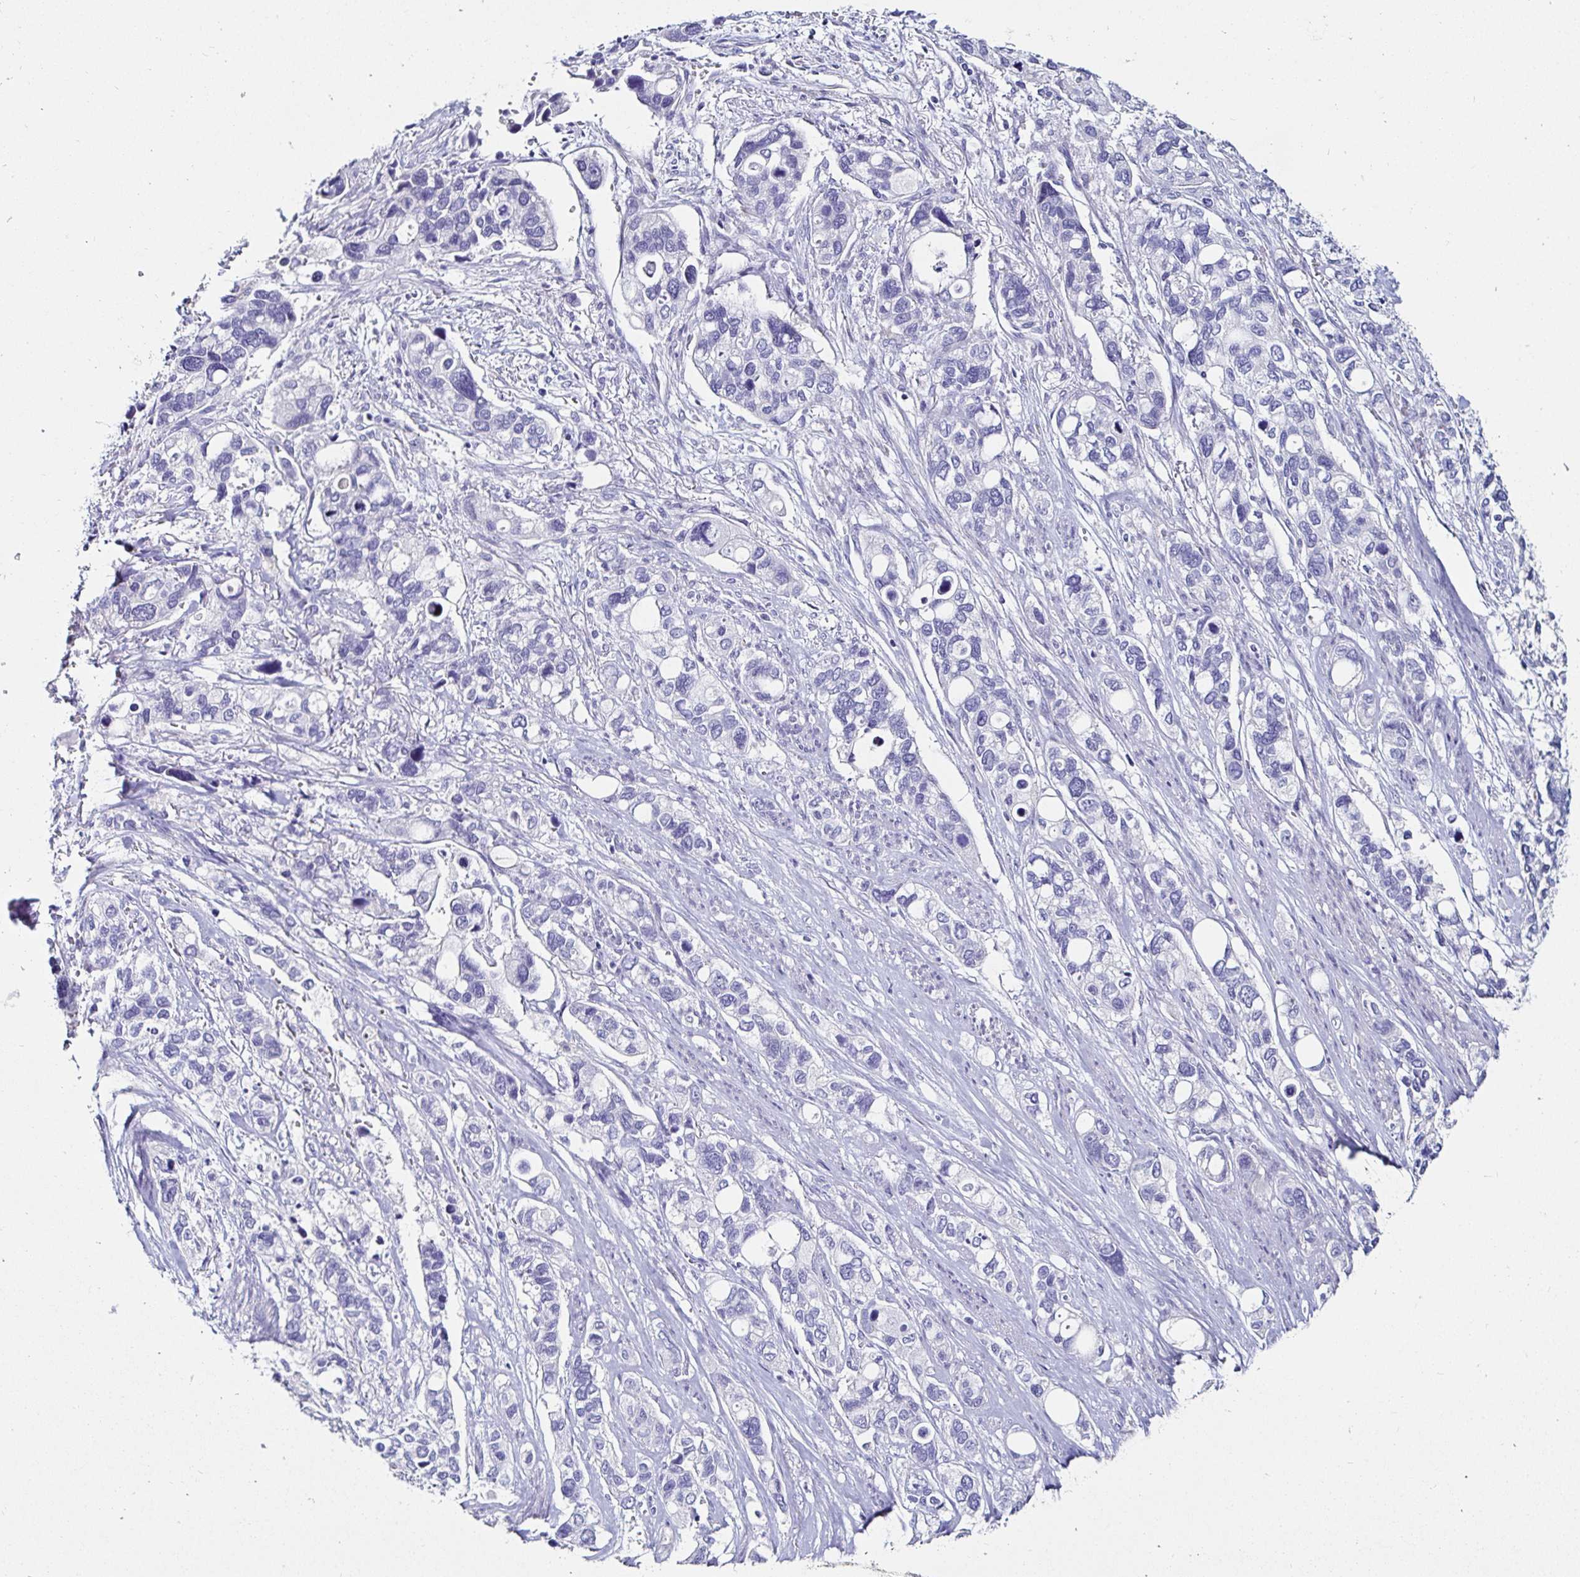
{"staining": {"intensity": "negative", "quantity": "none", "location": "none"}, "tissue": "stomach cancer", "cell_type": "Tumor cells", "image_type": "cancer", "snomed": [{"axis": "morphology", "description": "Adenocarcinoma, NOS"}, {"axis": "topography", "description": "Stomach, upper"}], "caption": "IHC photomicrograph of neoplastic tissue: stomach cancer (adenocarcinoma) stained with DAB demonstrates no significant protein positivity in tumor cells.", "gene": "C4orf17", "patient": {"sex": "female", "age": 81}}